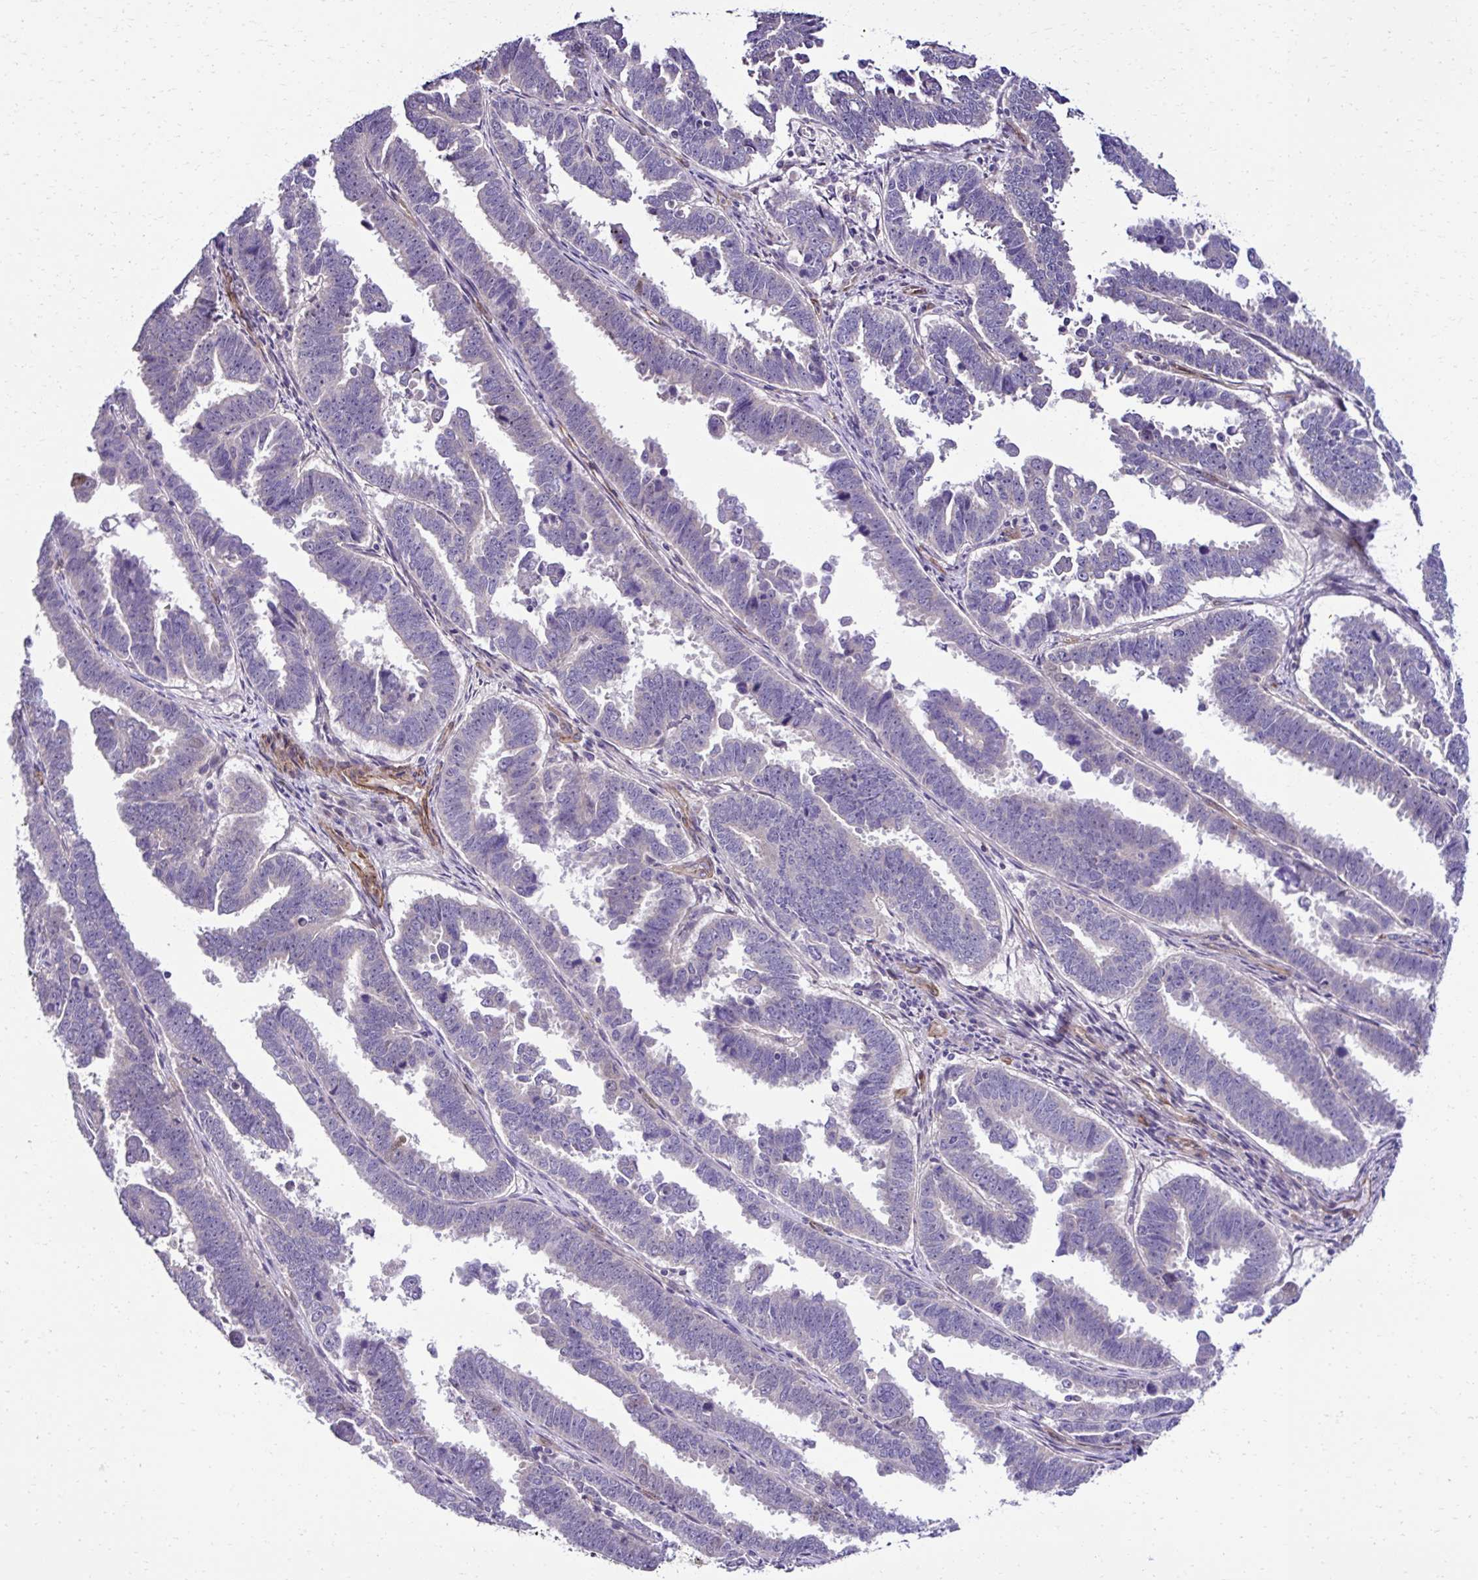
{"staining": {"intensity": "negative", "quantity": "none", "location": "none"}, "tissue": "endometrial cancer", "cell_type": "Tumor cells", "image_type": "cancer", "snomed": [{"axis": "morphology", "description": "Adenocarcinoma, NOS"}, {"axis": "topography", "description": "Endometrium"}], "caption": "This is an immunohistochemistry image of human adenocarcinoma (endometrial). There is no positivity in tumor cells.", "gene": "TRIM52", "patient": {"sex": "female", "age": 75}}